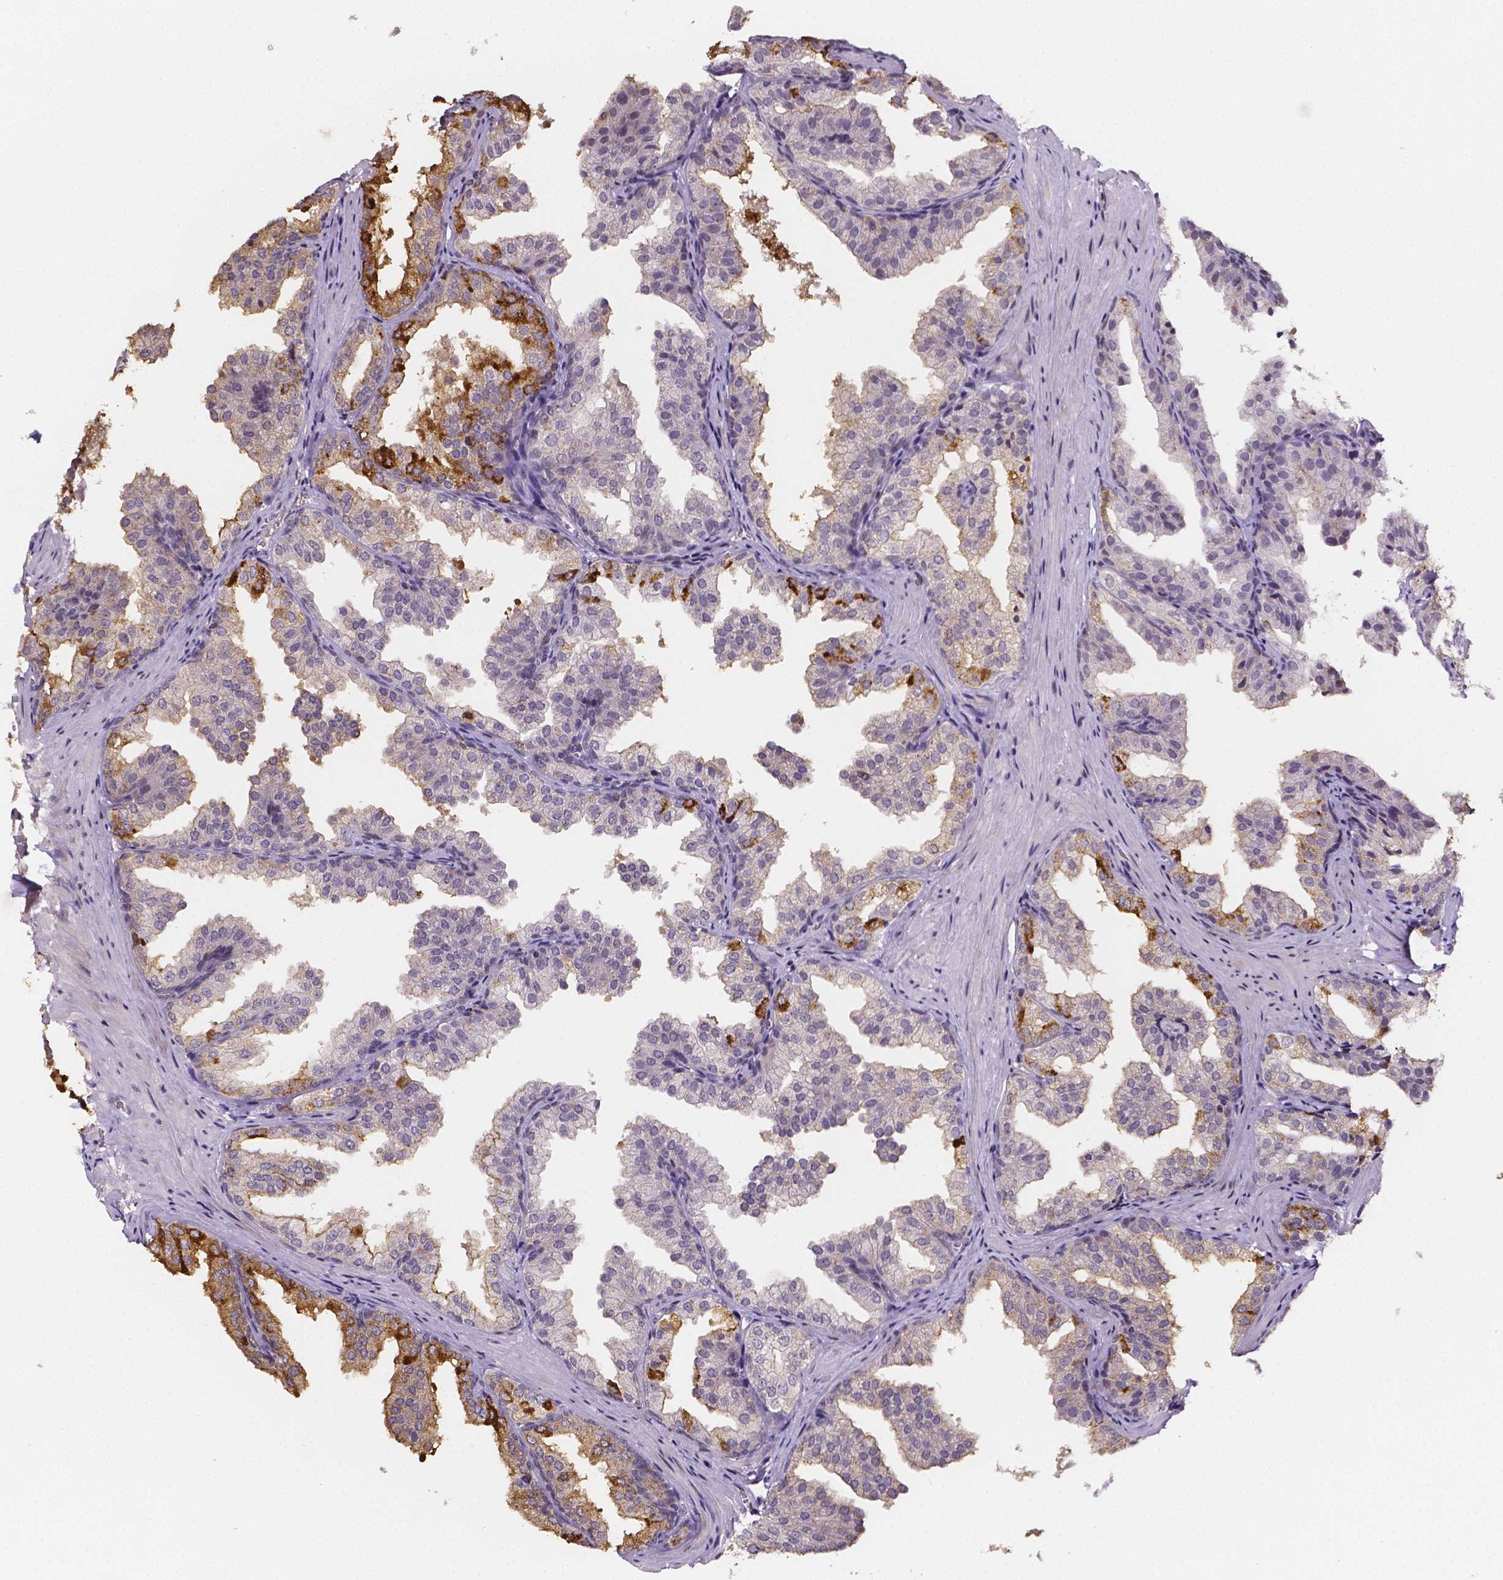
{"staining": {"intensity": "strong", "quantity": "<25%", "location": "cytoplasmic/membranous"}, "tissue": "prostate", "cell_type": "Glandular cells", "image_type": "normal", "snomed": [{"axis": "morphology", "description": "Normal tissue, NOS"}, {"axis": "topography", "description": "Prostate"}], "caption": "Strong cytoplasmic/membranous expression is identified in approximately <25% of glandular cells in normal prostate. The staining was performed using DAB (3,3'-diaminobenzidine) to visualize the protein expression in brown, while the nuclei were stained in blue with hematoxylin (Magnification: 20x).", "gene": "NRGN", "patient": {"sex": "male", "age": 37}}